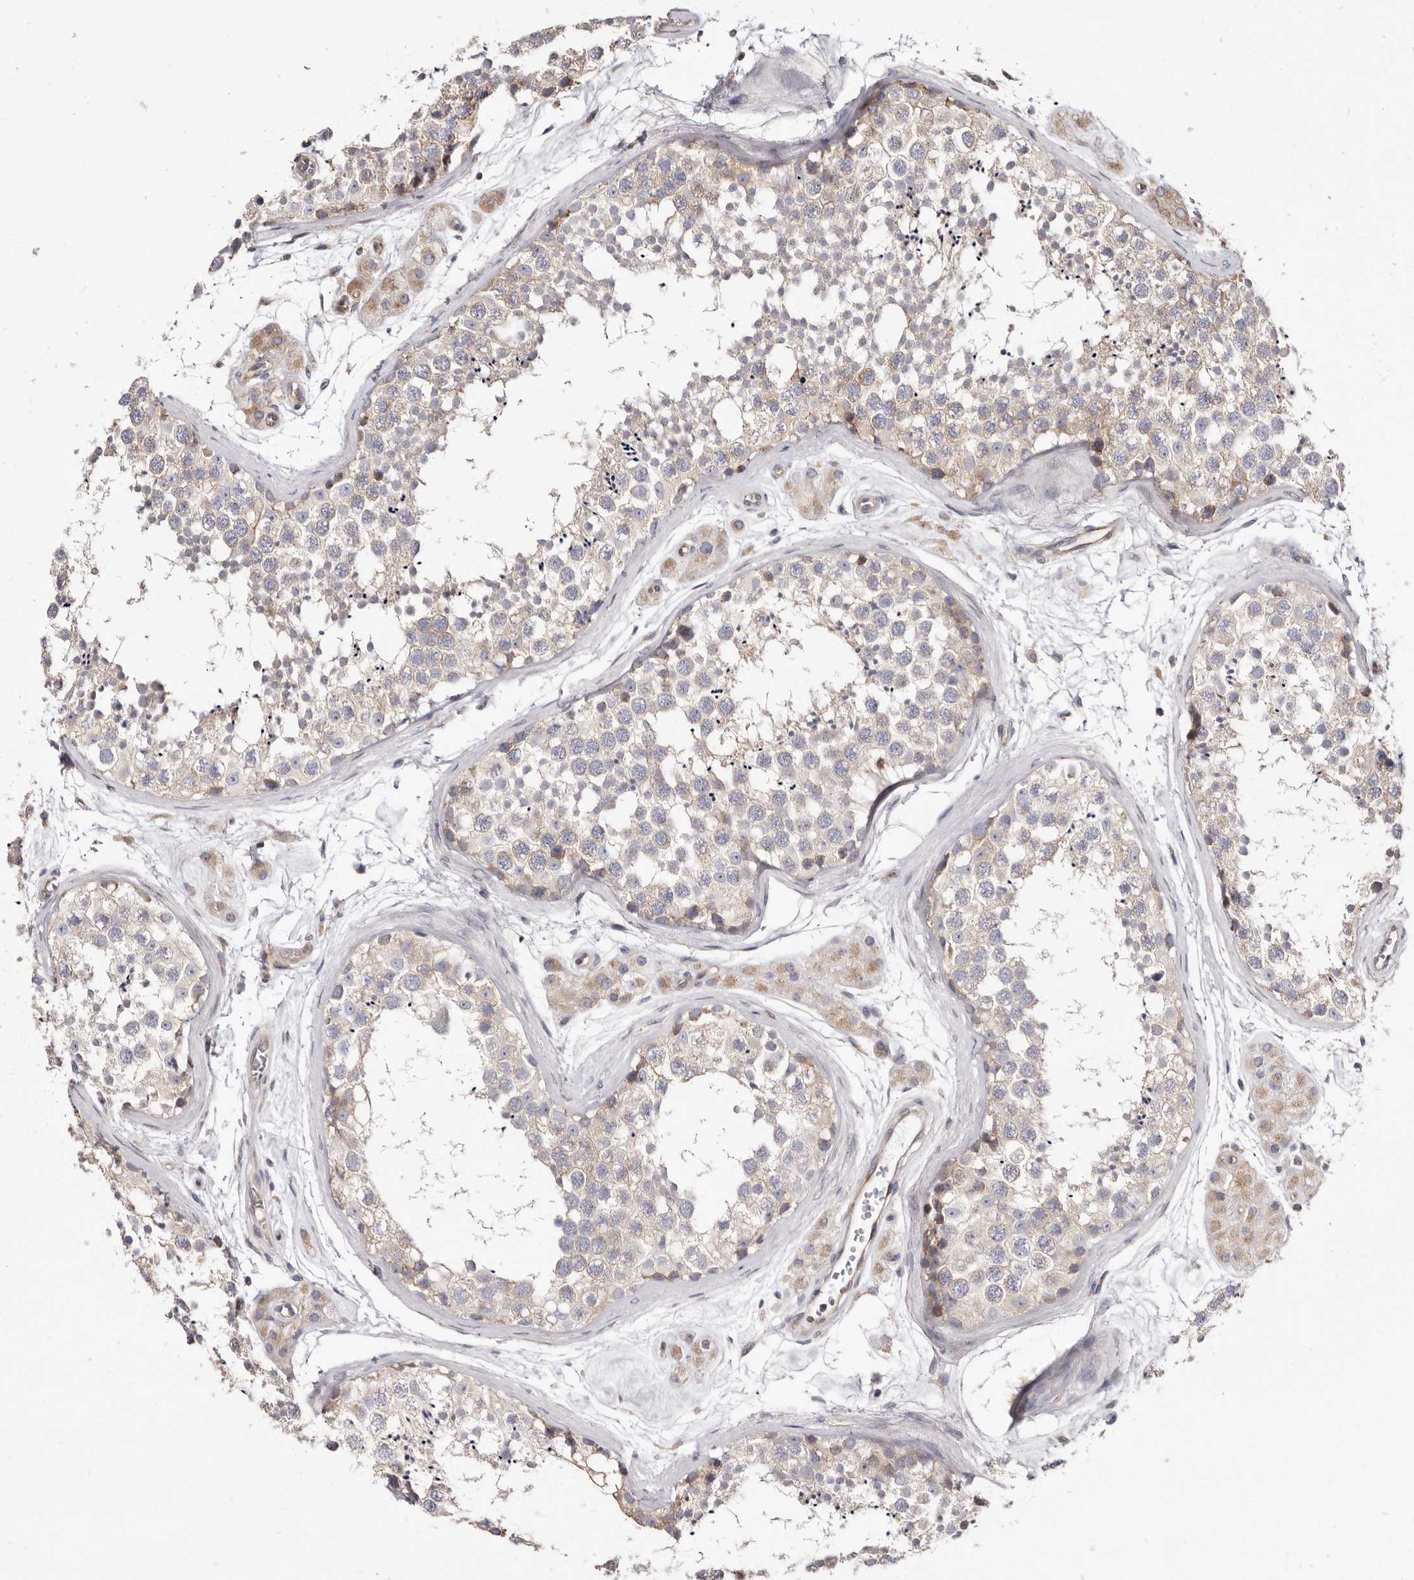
{"staining": {"intensity": "weak", "quantity": "25%-75%", "location": "cytoplasmic/membranous"}, "tissue": "testis", "cell_type": "Cells in seminiferous ducts", "image_type": "normal", "snomed": [{"axis": "morphology", "description": "Normal tissue, NOS"}, {"axis": "topography", "description": "Testis"}], "caption": "Testis stained for a protein shows weak cytoplasmic/membranous positivity in cells in seminiferous ducts.", "gene": "COQ8B", "patient": {"sex": "male", "age": 56}}